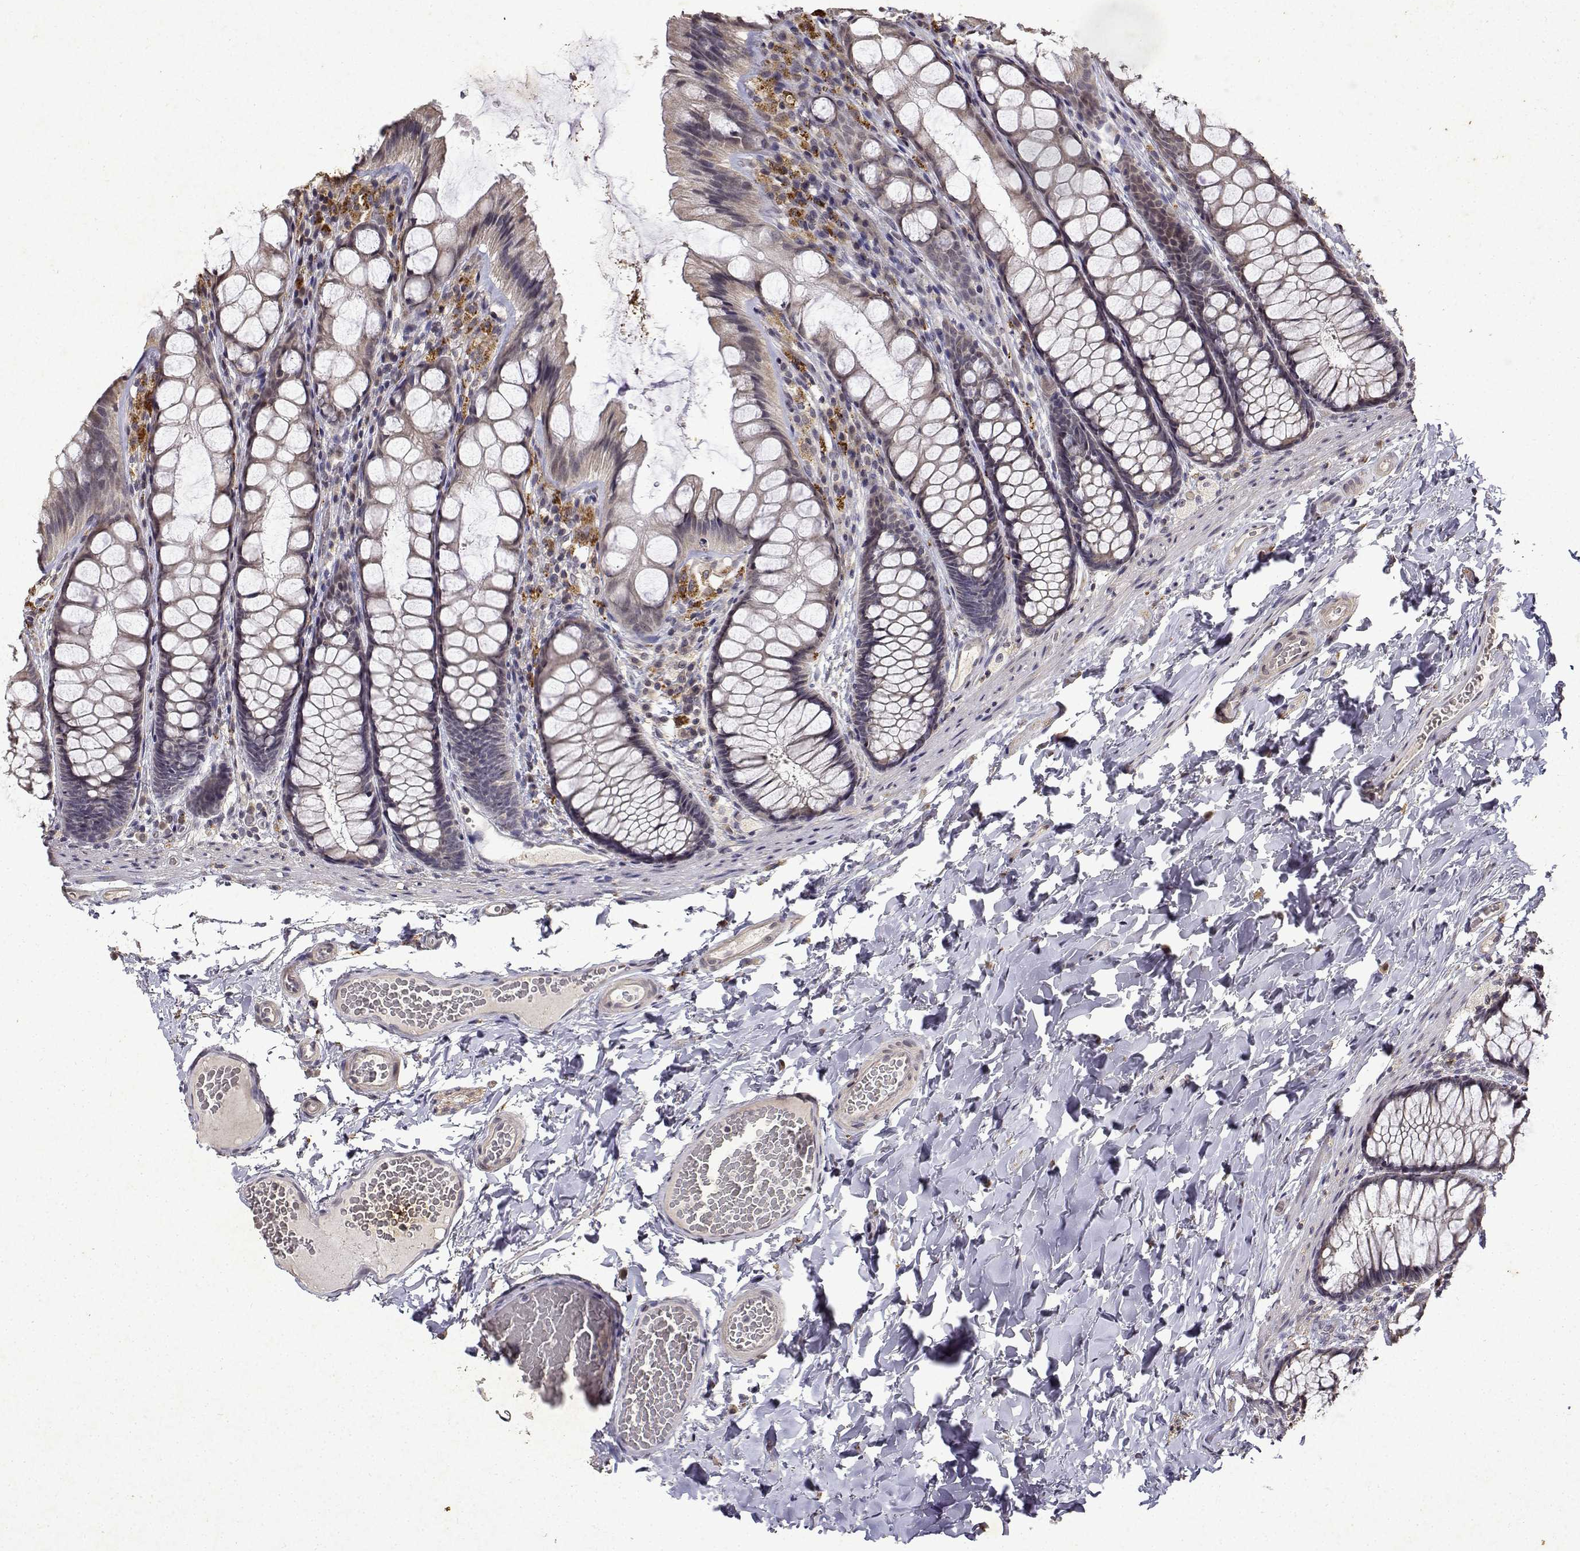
{"staining": {"intensity": "negative", "quantity": "none", "location": "none"}, "tissue": "colon", "cell_type": "Endothelial cells", "image_type": "normal", "snomed": [{"axis": "morphology", "description": "Normal tissue, NOS"}, {"axis": "topography", "description": "Colon"}], "caption": "Immunohistochemistry (IHC) image of normal colon: human colon stained with DAB (3,3'-diaminobenzidine) demonstrates no significant protein expression in endothelial cells.", "gene": "BDNF", "patient": {"sex": "male", "age": 47}}